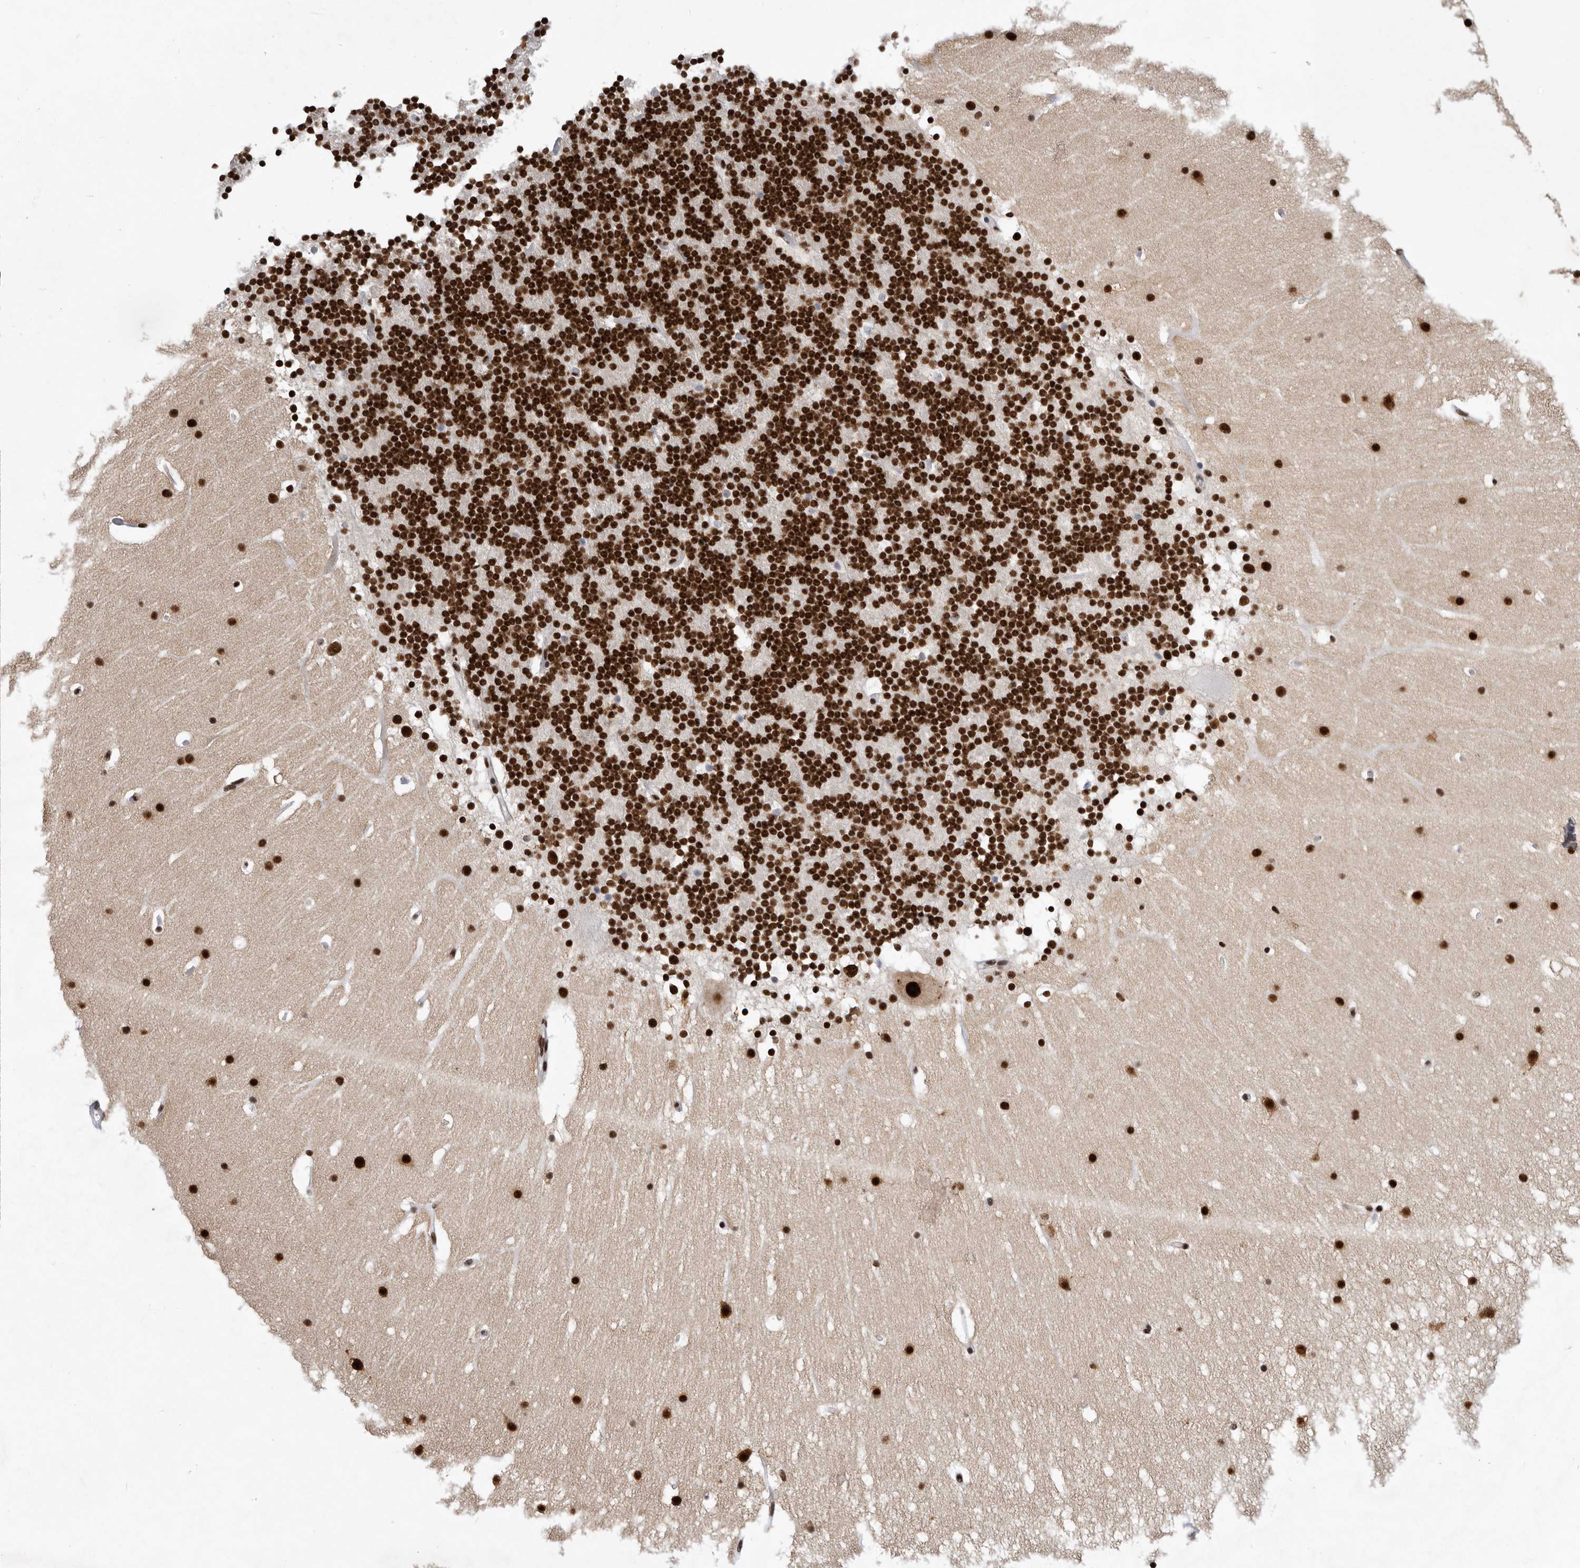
{"staining": {"intensity": "strong", "quantity": ">75%", "location": "nuclear"}, "tissue": "cerebellum", "cell_type": "Cells in granular layer", "image_type": "normal", "snomed": [{"axis": "morphology", "description": "Normal tissue, NOS"}, {"axis": "topography", "description": "Cerebellum"}], "caption": "Protein expression by immunohistochemistry reveals strong nuclear positivity in approximately >75% of cells in granular layer in unremarkable cerebellum.", "gene": "BCLAF1", "patient": {"sex": "male", "age": 57}}